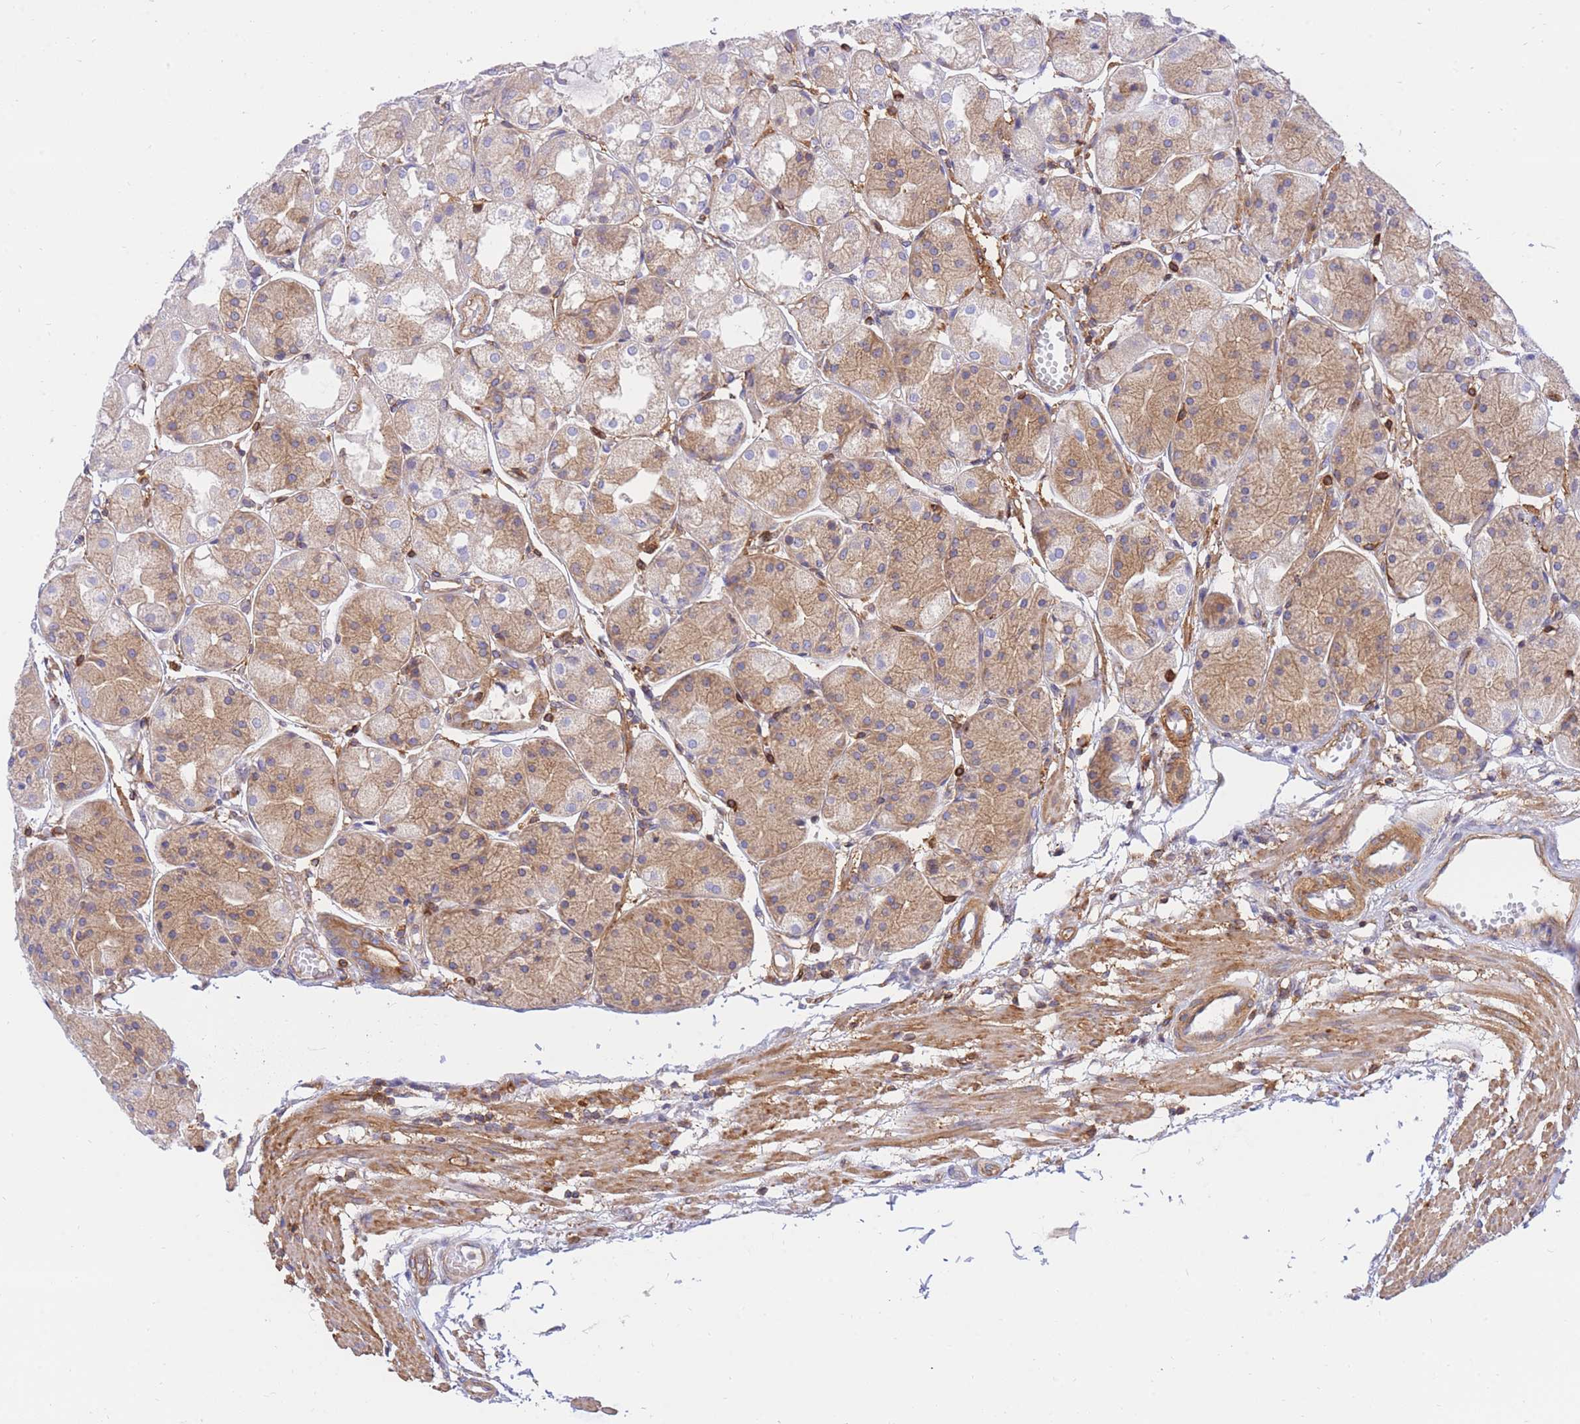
{"staining": {"intensity": "moderate", "quantity": "25%-75%", "location": "cytoplasmic/membranous"}, "tissue": "stomach", "cell_type": "Glandular cells", "image_type": "normal", "snomed": [{"axis": "morphology", "description": "Normal tissue, NOS"}, {"axis": "topography", "description": "Stomach, upper"}], "caption": "Glandular cells show medium levels of moderate cytoplasmic/membranous staining in approximately 25%-75% of cells in normal stomach. The protein is stained brown, and the nuclei are stained in blue (DAB (3,3'-diaminobenzidine) IHC with brightfield microscopy, high magnification).", "gene": "REM1", "patient": {"sex": "male", "age": 72}}